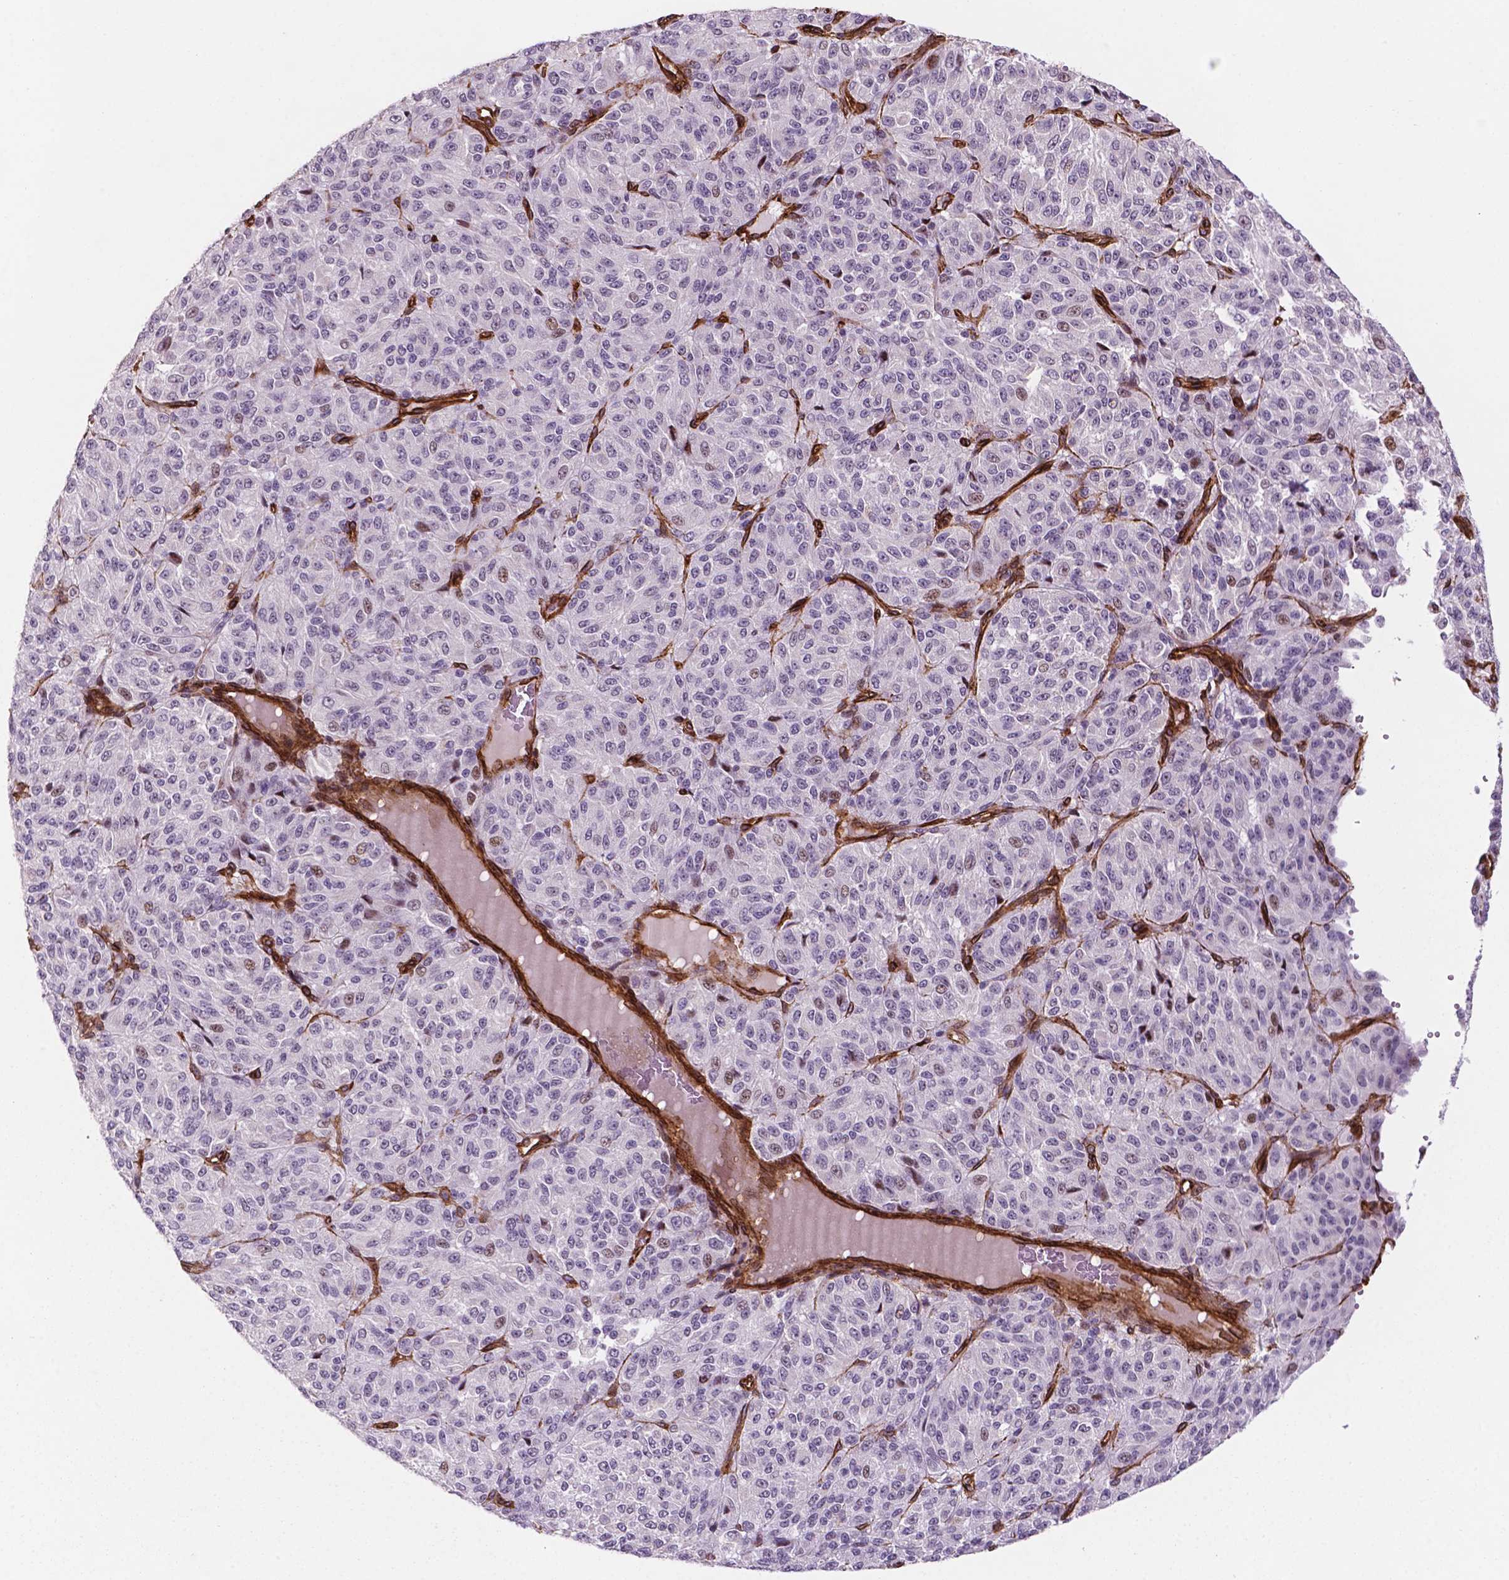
{"staining": {"intensity": "negative", "quantity": "none", "location": "none"}, "tissue": "melanoma", "cell_type": "Tumor cells", "image_type": "cancer", "snomed": [{"axis": "morphology", "description": "Malignant melanoma, Metastatic site"}, {"axis": "topography", "description": "Brain"}], "caption": "Malignant melanoma (metastatic site) stained for a protein using immunohistochemistry (IHC) shows no expression tumor cells.", "gene": "EGFL8", "patient": {"sex": "female", "age": 56}}